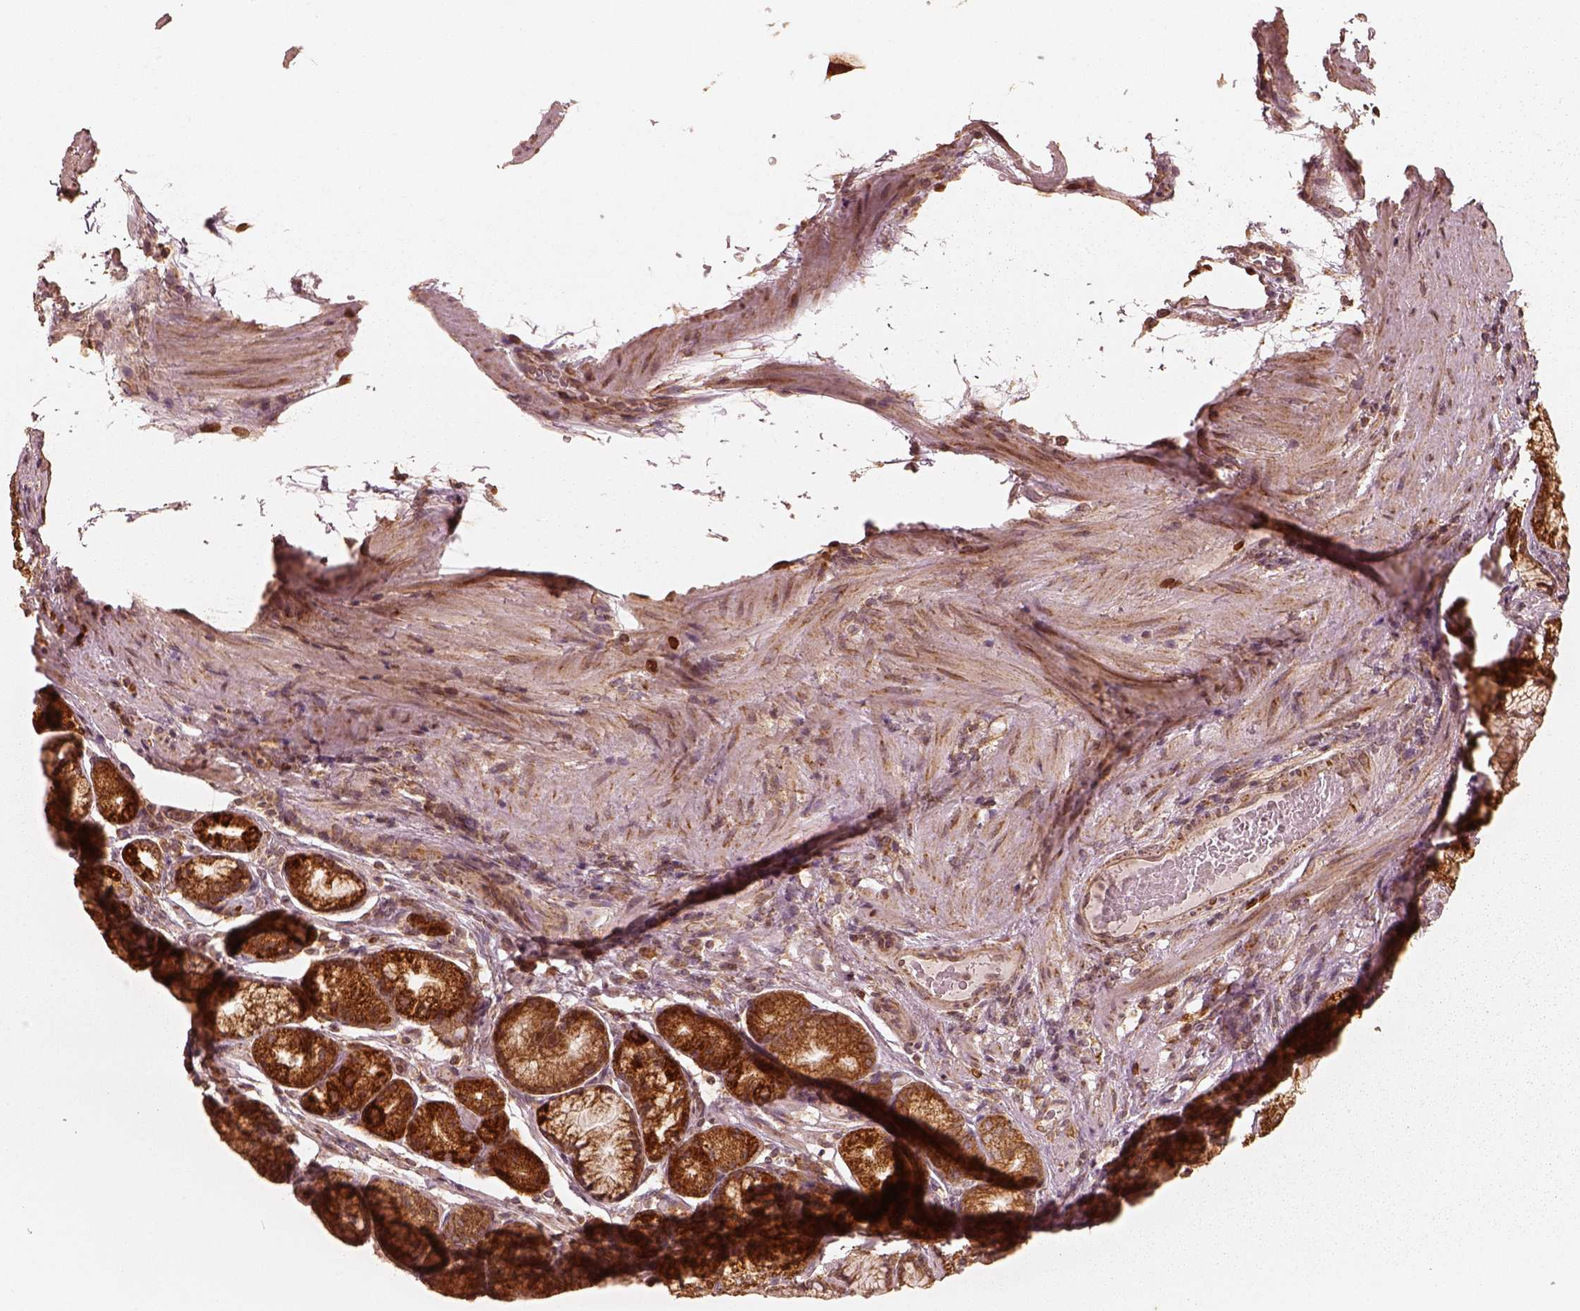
{"staining": {"intensity": "strong", "quantity": ">75%", "location": "cytoplasmic/membranous"}, "tissue": "stomach", "cell_type": "Glandular cells", "image_type": "normal", "snomed": [{"axis": "morphology", "description": "Normal tissue, NOS"}, {"axis": "morphology", "description": "Adenocarcinoma, NOS"}, {"axis": "morphology", "description": "Adenocarcinoma, High grade"}, {"axis": "topography", "description": "Stomach, upper"}, {"axis": "topography", "description": "Stomach"}], "caption": "Stomach stained with immunohistochemistry exhibits strong cytoplasmic/membranous staining in about >75% of glandular cells. (brown staining indicates protein expression, while blue staining denotes nuclei).", "gene": "DNAJC25", "patient": {"sex": "female", "age": 65}}